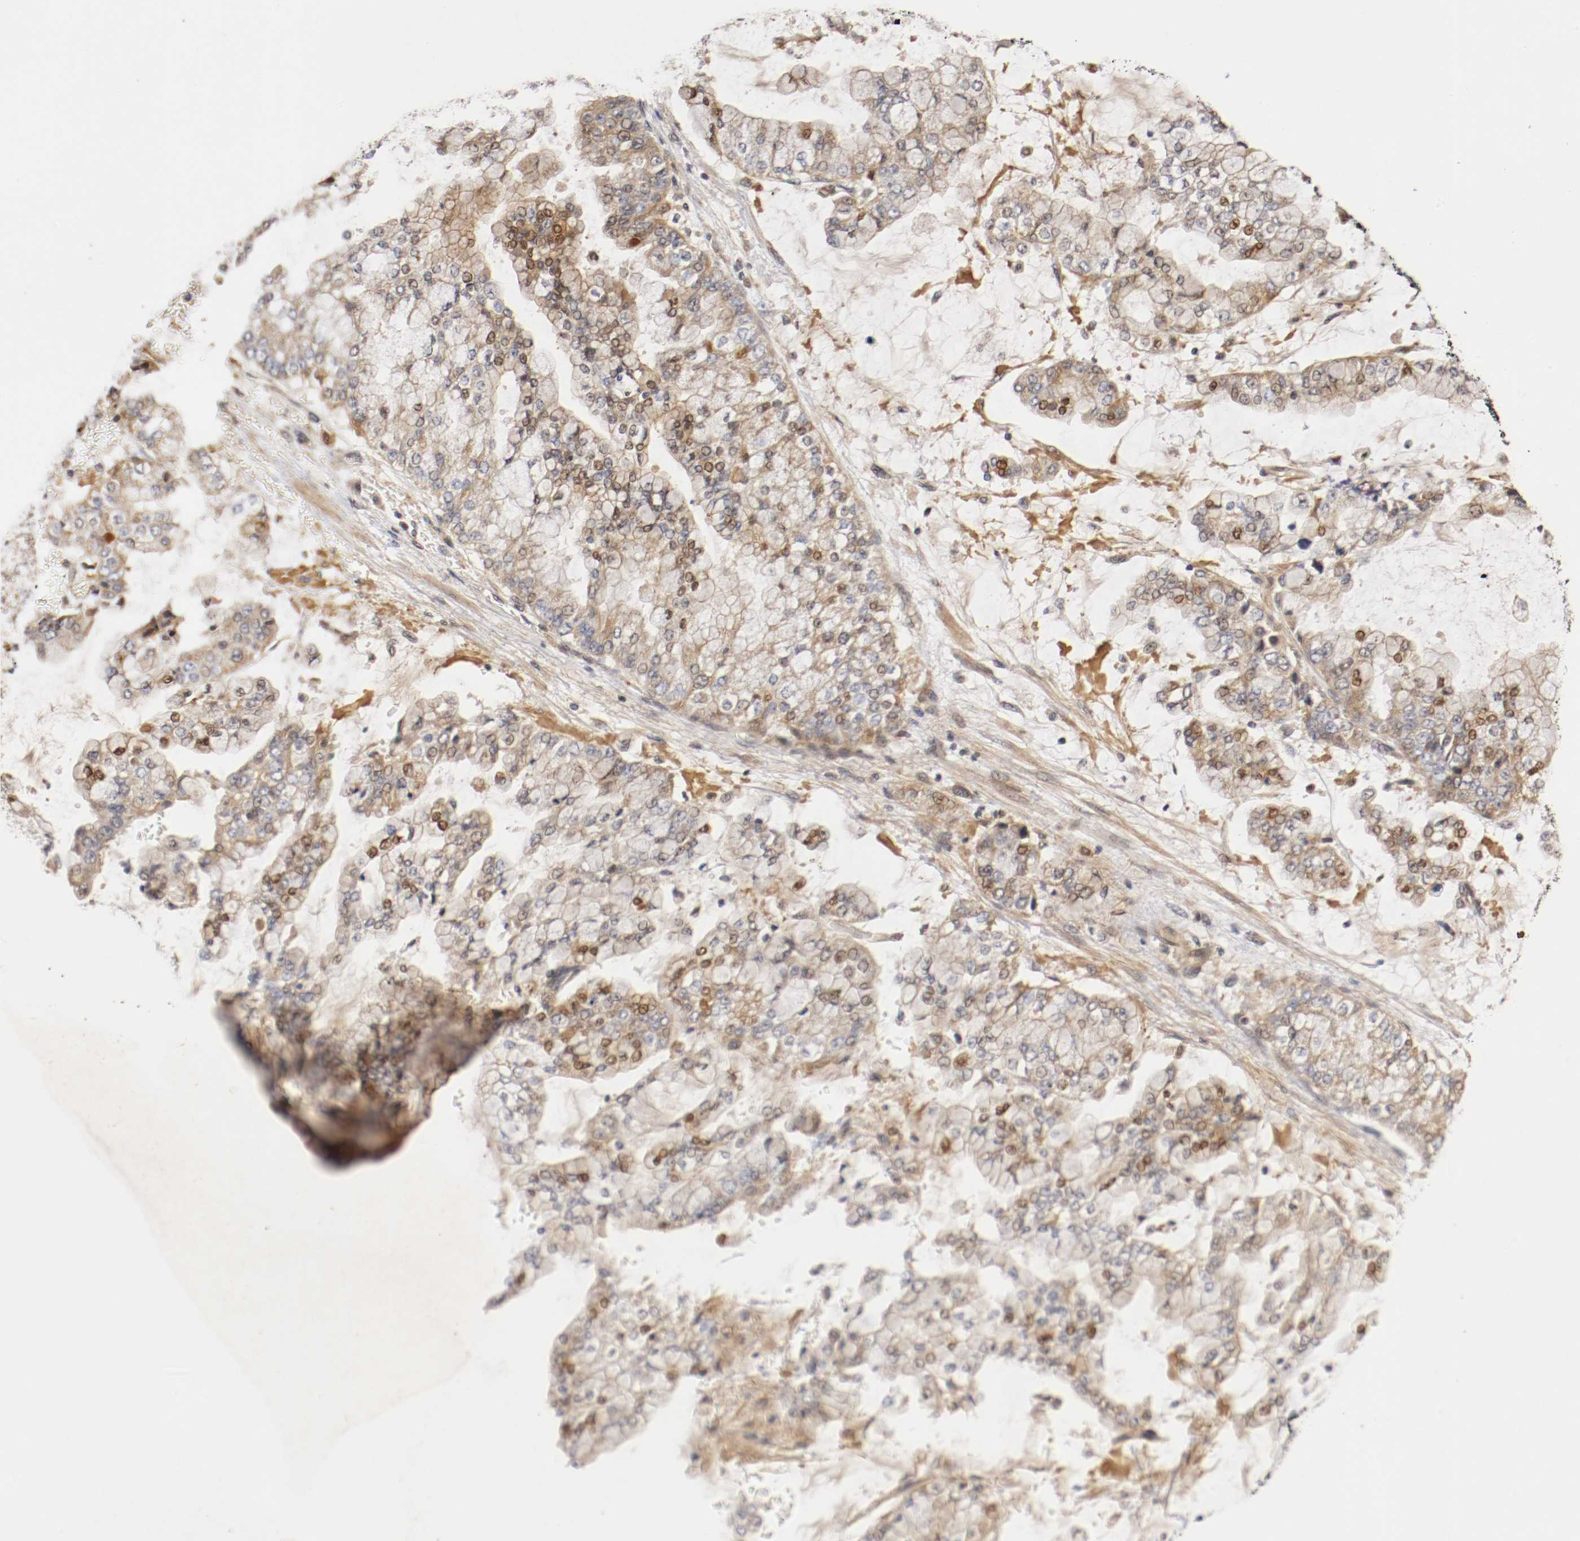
{"staining": {"intensity": "weak", "quantity": "25%-75%", "location": "cytoplasmic/membranous,nuclear"}, "tissue": "stomach cancer", "cell_type": "Tumor cells", "image_type": "cancer", "snomed": [{"axis": "morphology", "description": "Normal tissue, NOS"}, {"axis": "morphology", "description": "Adenocarcinoma, NOS"}, {"axis": "topography", "description": "Stomach, upper"}, {"axis": "topography", "description": "Stomach"}], "caption": "The image exhibits a brown stain indicating the presence of a protein in the cytoplasmic/membranous and nuclear of tumor cells in stomach cancer.", "gene": "TNFRSF1B", "patient": {"sex": "male", "age": 76}}